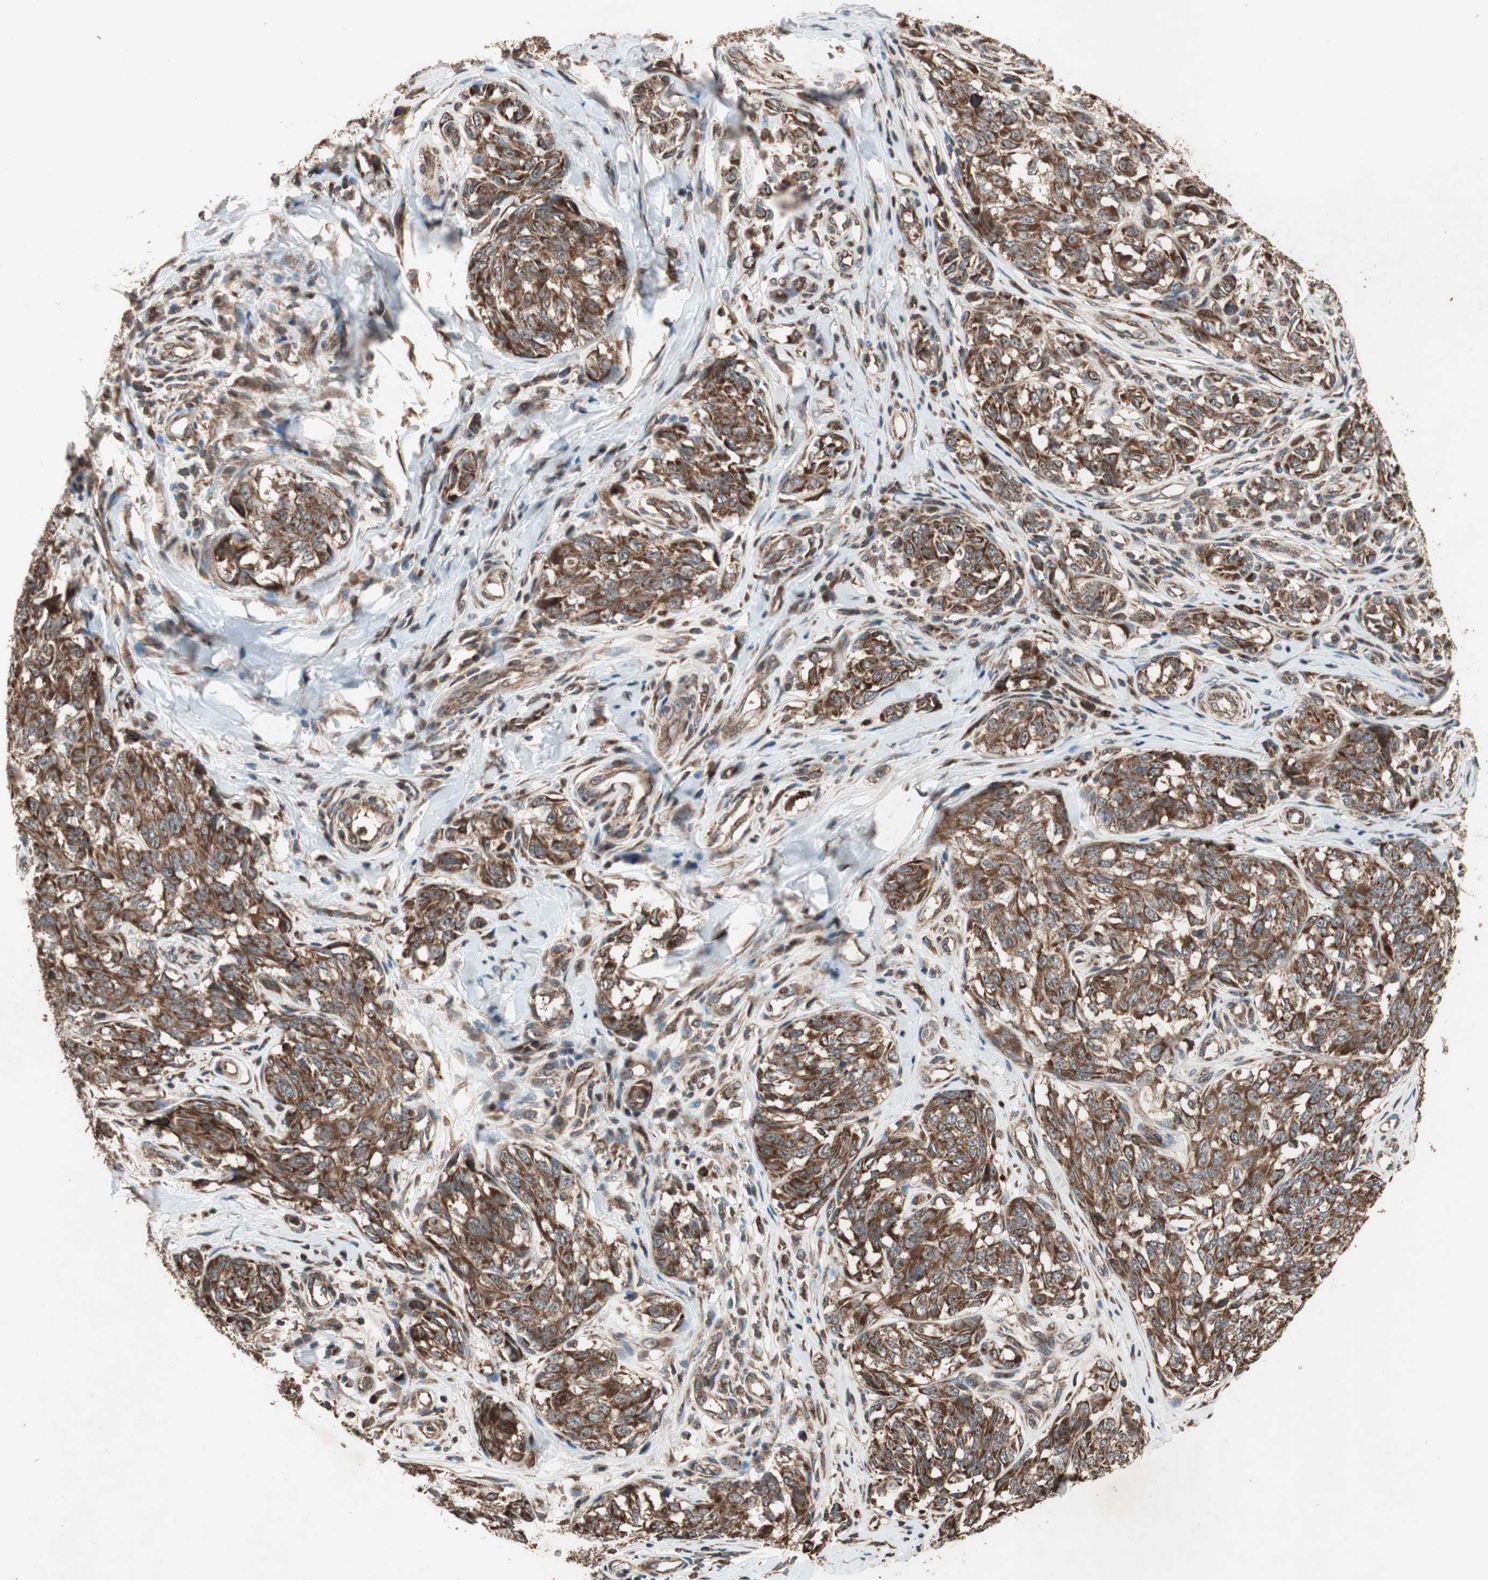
{"staining": {"intensity": "strong", "quantity": ">75%", "location": "cytoplasmic/membranous"}, "tissue": "melanoma", "cell_type": "Tumor cells", "image_type": "cancer", "snomed": [{"axis": "morphology", "description": "Malignant melanoma, NOS"}, {"axis": "topography", "description": "Skin"}], "caption": "This micrograph displays melanoma stained with immunohistochemistry to label a protein in brown. The cytoplasmic/membranous of tumor cells show strong positivity for the protein. Nuclei are counter-stained blue.", "gene": "RAB1A", "patient": {"sex": "female", "age": 64}}